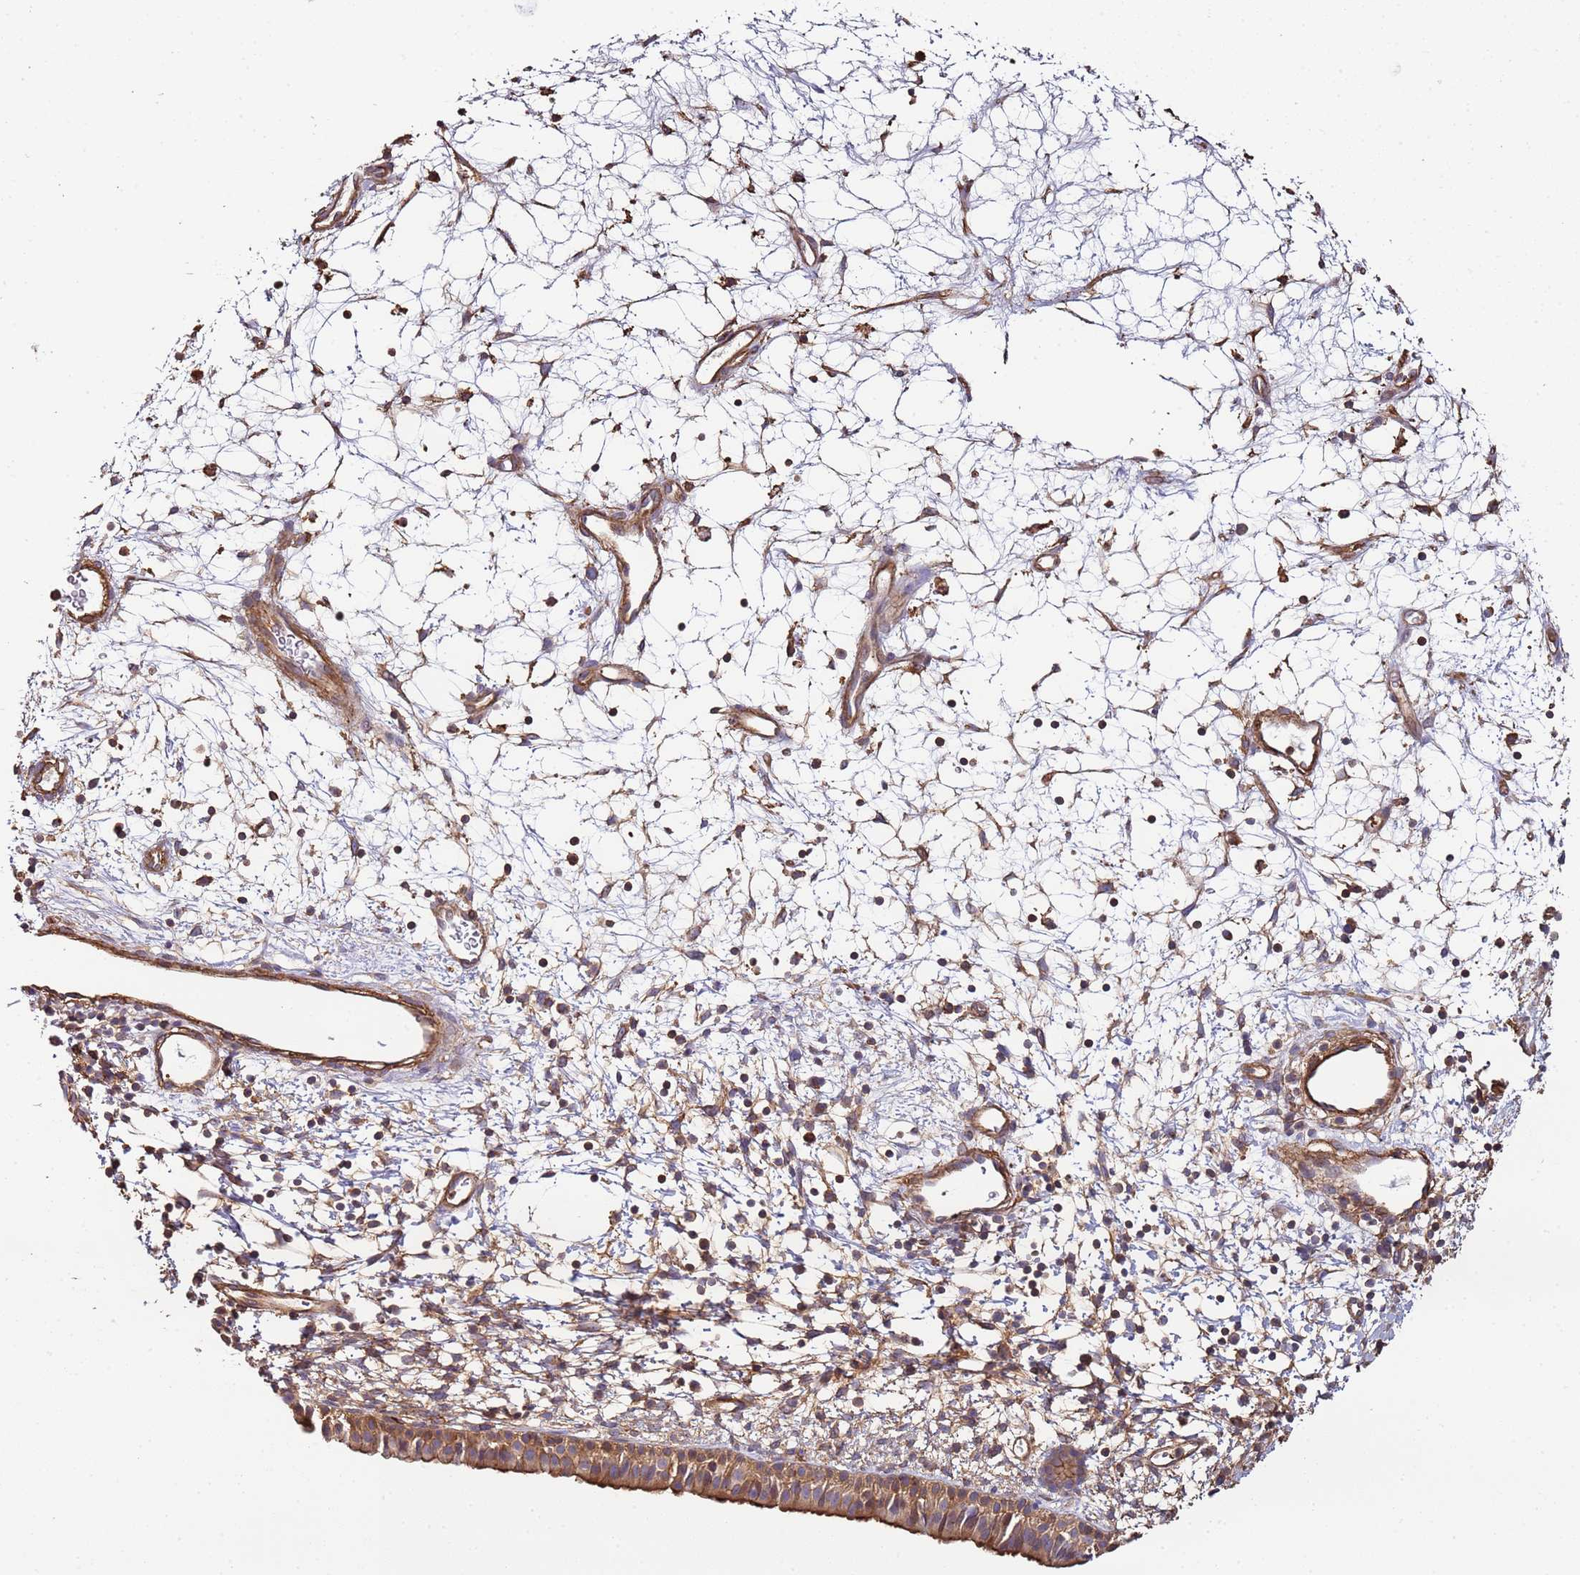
{"staining": {"intensity": "moderate", "quantity": ">75%", "location": "cytoplasmic/membranous"}, "tissue": "nasopharynx", "cell_type": "Respiratory epithelial cells", "image_type": "normal", "snomed": [{"axis": "morphology", "description": "Normal tissue, NOS"}, {"axis": "topography", "description": "Nasopharynx"}], "caption": "A brown stain shows moderate cytoplasmic/membranous expression of a protein in respiratory epithelial cells of normal nasopharynx. The protein is shown in brown color, while the nuclei are stained blue.", "gene": "CYP2U1", "patient": {"sex": "male", "age": 22}}